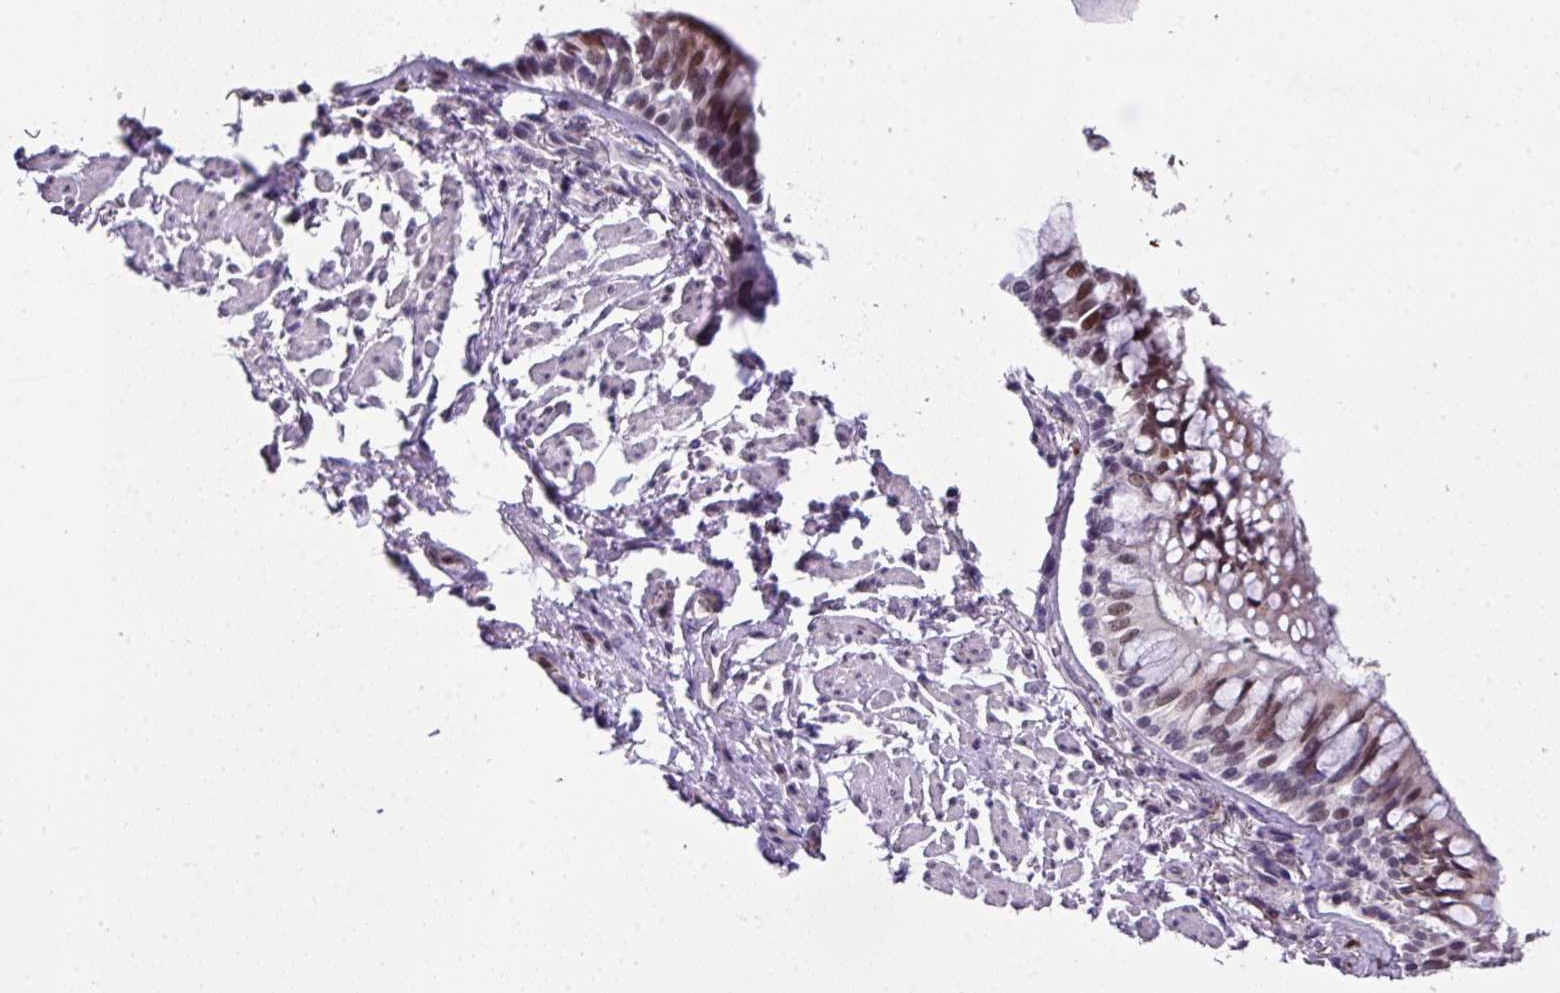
{"staining": {"intensity": "moderate", "quantity": ">75%", "location": "cytoplasmic/membranous,nuclear"}, "tissue": "bronchus", "cell_type": "Respiratory epithelial cells", "image_type": "normal", "snomed": [{"axis": "morphology", "description": "Normal tissue, NOS"}, {"axis": "topography", "description": "Bronchus"}], "caption": "DAB immunohistochemical staining of normal bronchus exhibits moderate cytoplasmic/membranous,nuclear protein positivity in about >75% of respiratory epithelial cells.", "gene": "ZFP3", "patient": {"sex": "male", "age": 70}}